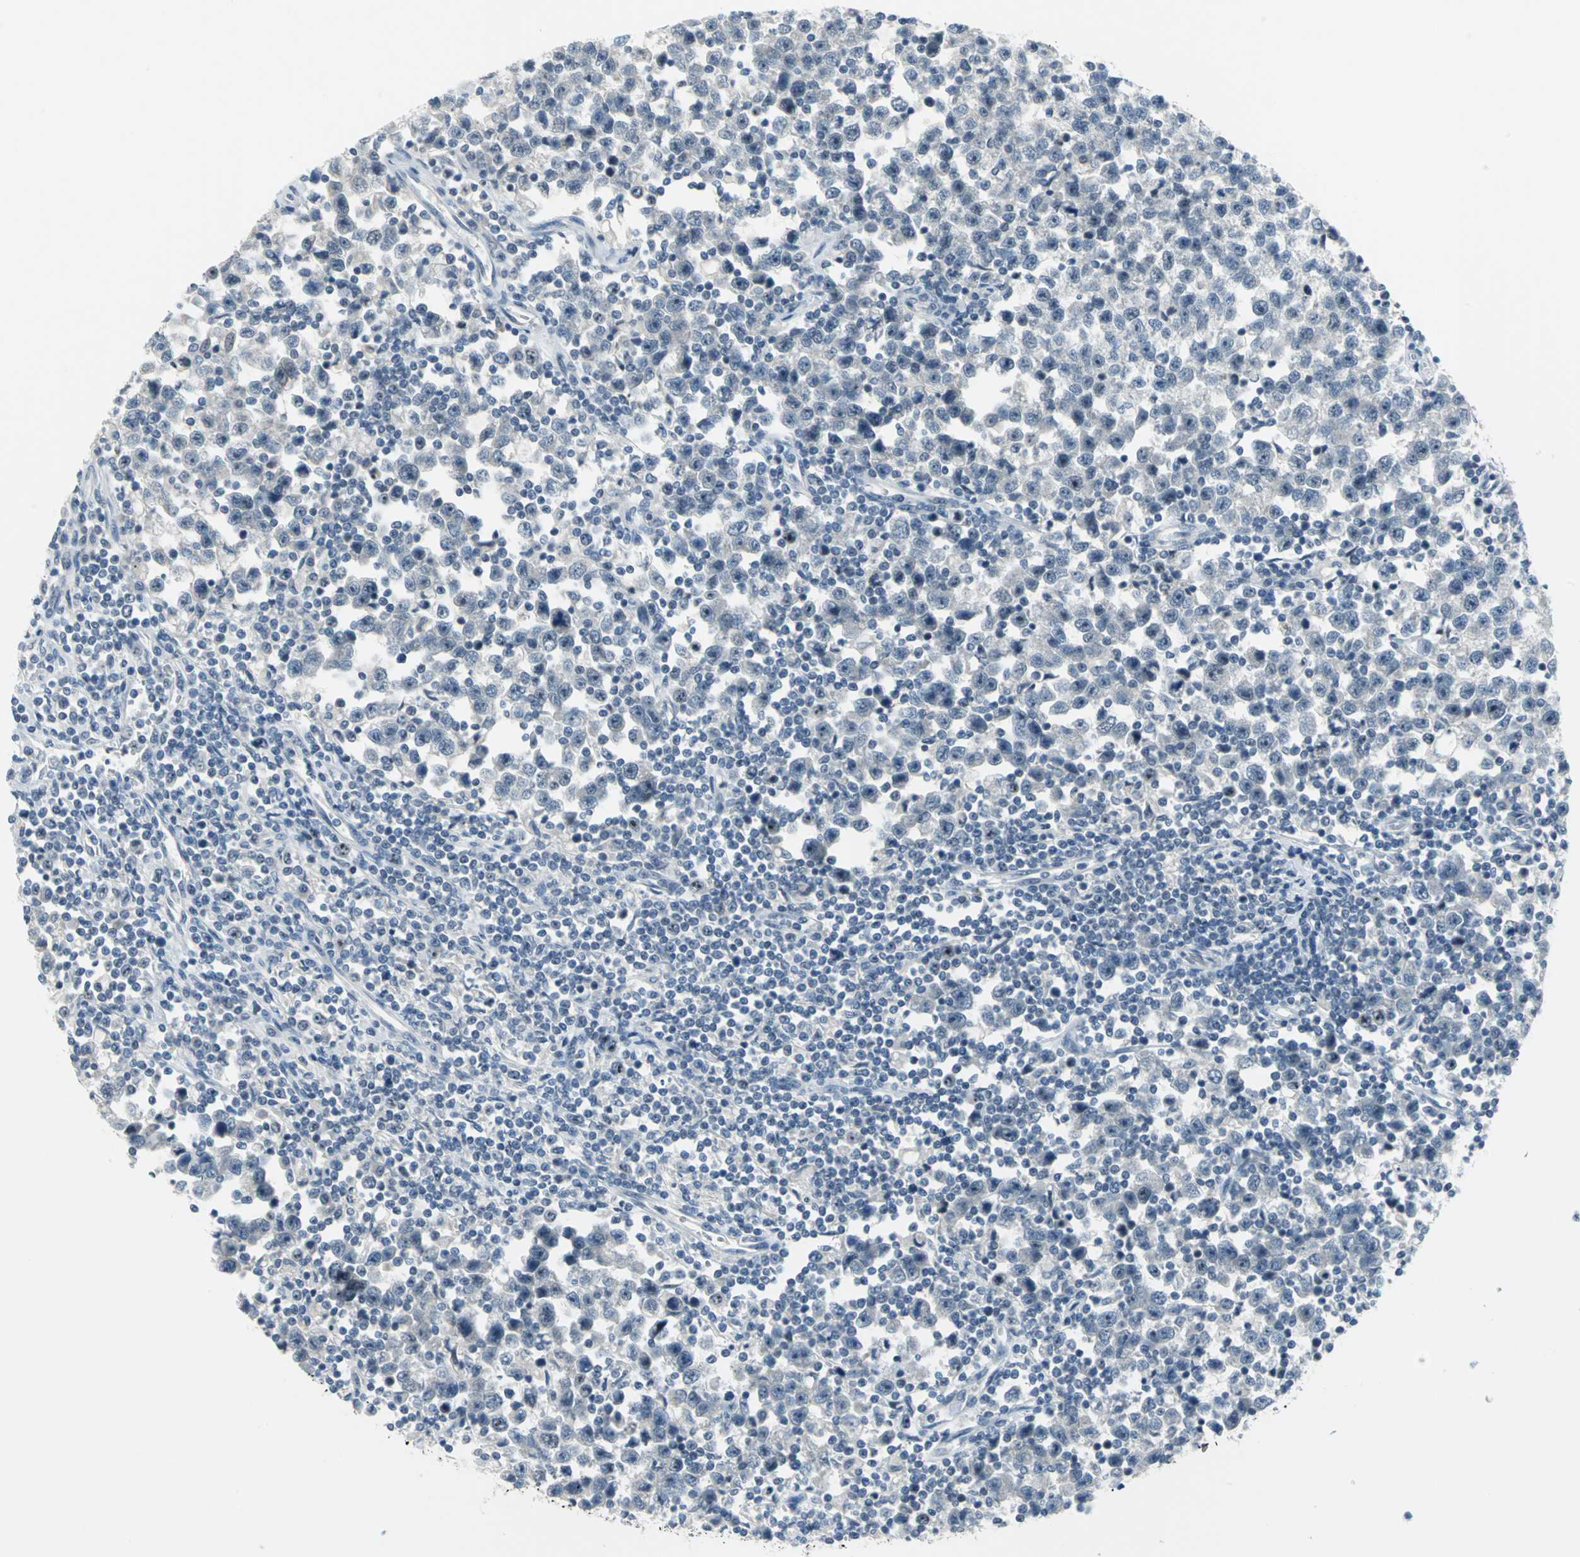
{"staining": {"intensity": "strong", "quantity": "25%-75%", "location": "nuclear"}, "tissue": "testis cancer", "cell_type": "Tumor cells", "image_type": "cancer", "snomed": [{"axis": "morphology", "description": "Seminoma, NOS"}, {"axis": "topography", "description": "Testis"}], "caption": "Protein expression analysis of seminoma (testis) demonstrates strong nuclear expression in approximately 25%-75% of tumor cells.", "gene": "MYBBP1A", "patient": {"sex": "male", "age": 43}}